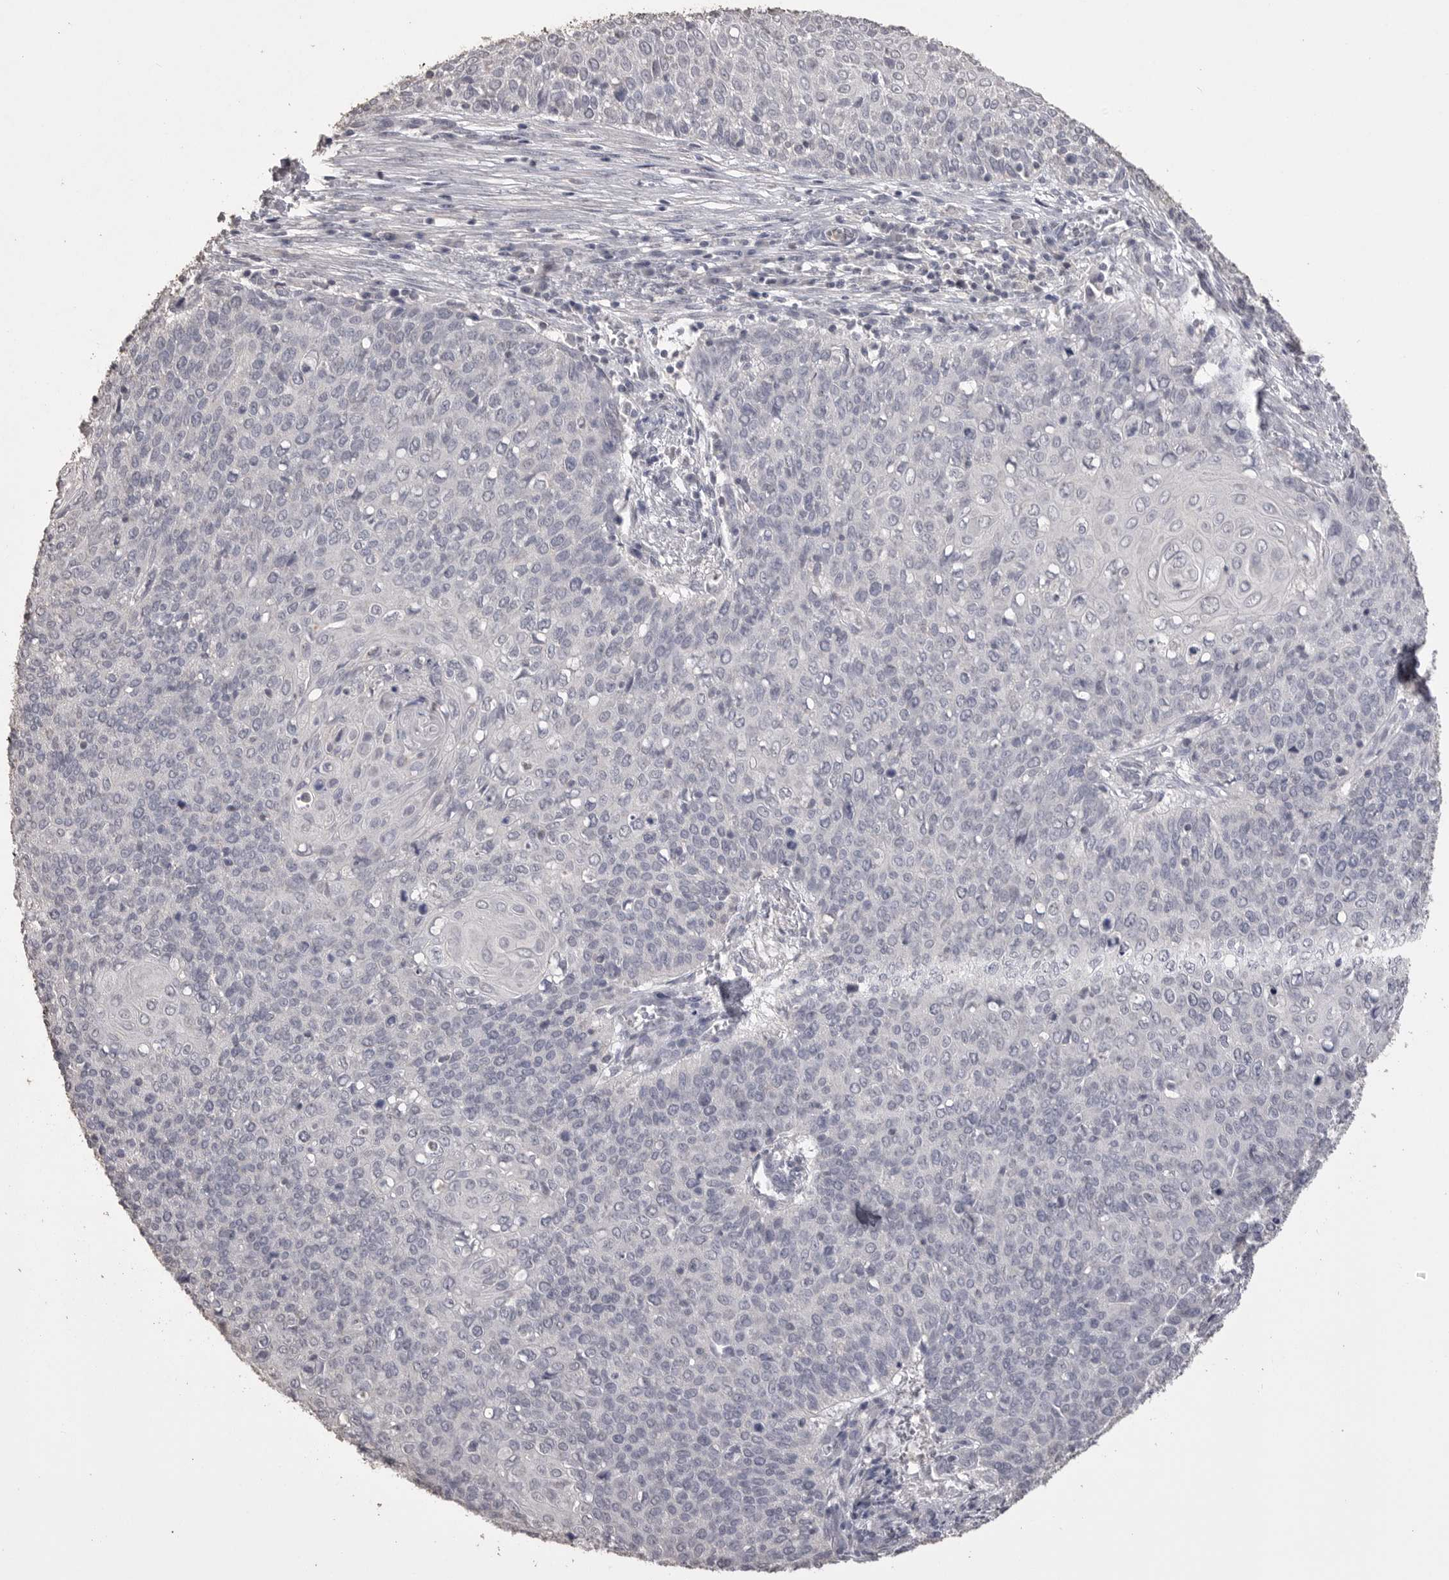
{"staining": {"intensity": "negative", "quantity": "none", "location": "none"}, "tissue": "cervical cancer", "cell_type": "Tumor cells", "image_type": "cancer", "snomed": [{"axis": "morphology", "description": "Squamous cell carcinoma, NOS"}, {"axis": "topography", "description": "Cervix"}], "caption": "Cervical cancer was stained to show a protein in brown. There is no significant expression in tumor cells.", "gene": "MMP7", "patient": {"sex": "female", "age": 39}}